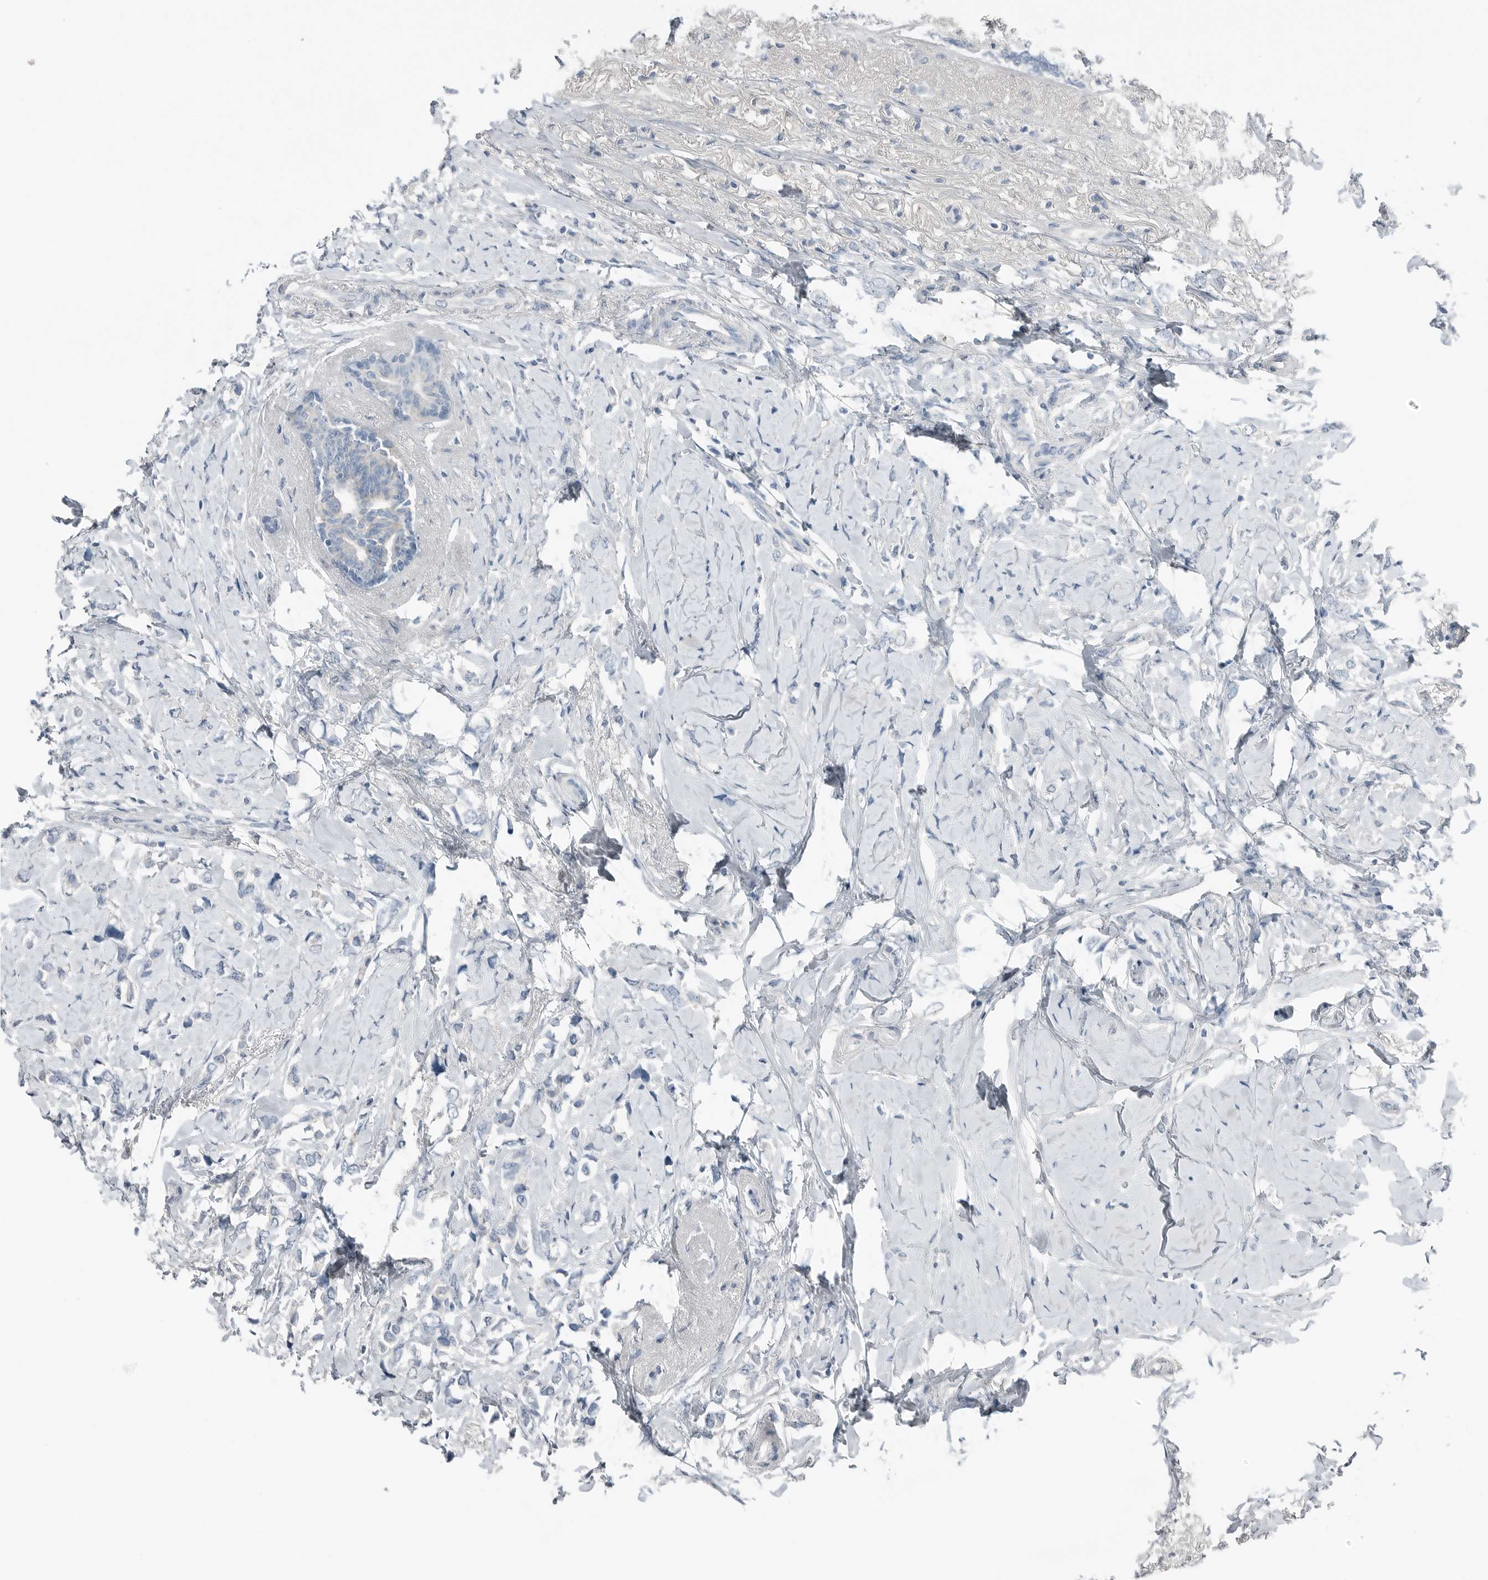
{"staining": {"intensity": "negative", "quantity": "none", "location": "none"}, "tissue": "breast cancer", "cell_type": "Tumor cells", "image_type": "cancer", "snomed": [{"axis": "morphology", "description": "Normal tissue, NOS"}, {"axis": "morphology", "description": "Lobular carcinoma"}, {"axis": "topography", "description": "Breast"}], "caption": "Immunohistochemistry (IHC) of breast lobular carcinoma demonstrates no positivity in tumor cells.", "gene": "SERPINB7", "patient": {"sex": "female", "age": 47}}